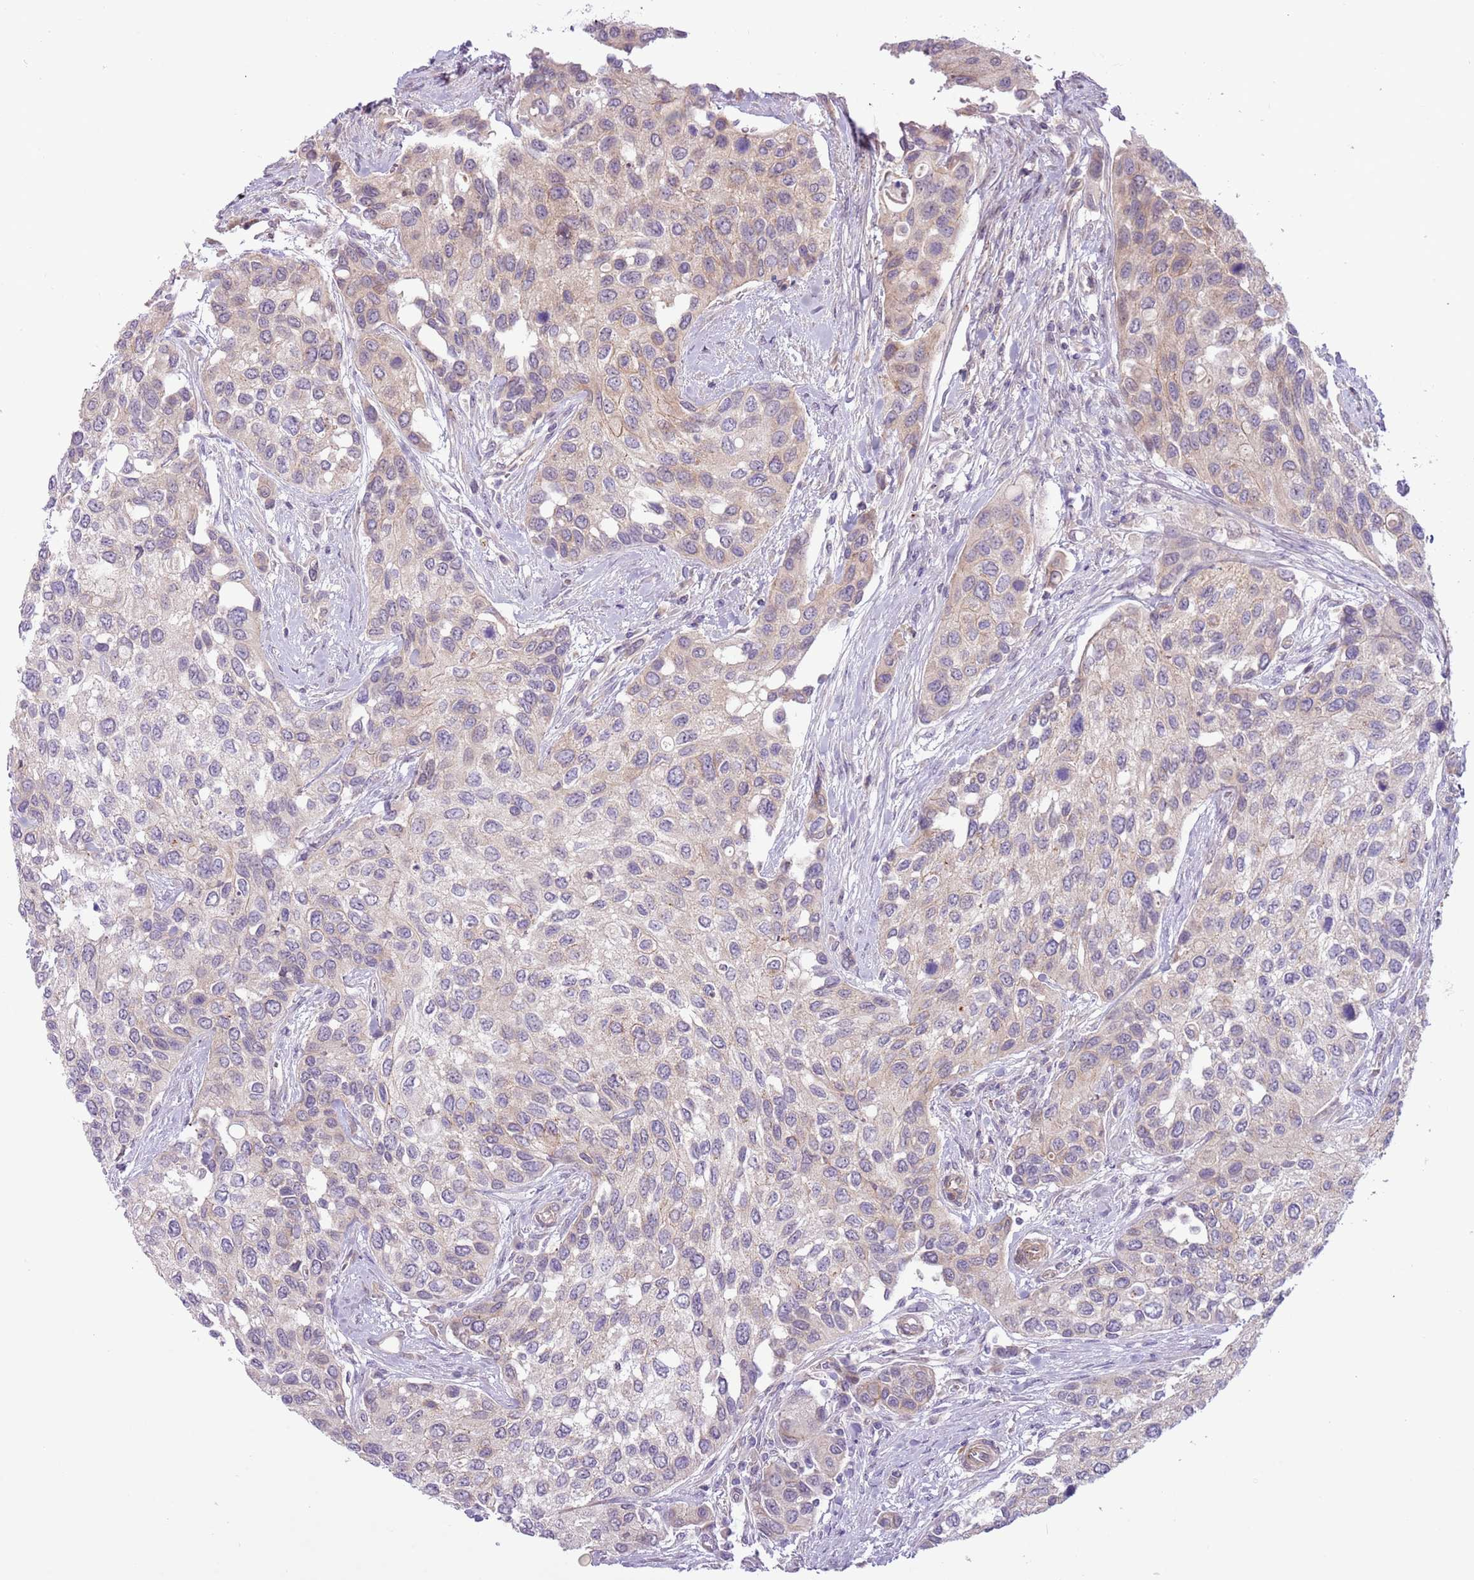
{"staining": {"intensity": "weak", "quantity": "<25%", "location": "cytoplasmic/membranous"}, "tissue": "urothelial cancer", "cell_type": "Tumor cells", "image_type": "cancer", "snomed": [{"axis": "morphology", "description": "Normal tissue, NOS"}, {"axis": "morphology", "description": "Urothelial carcinoma, High grade"}, {"axis": "topography", "description": "Vascular tissue"}, {"axis": "topography", "description": "Urinary bladder"}], "caption": "Protein analysis of high-grade urothelial carcinoma shows no significant expression in tumor cells.", "gene": "MRO", "patient": {"sex": "female", "age": 56}}